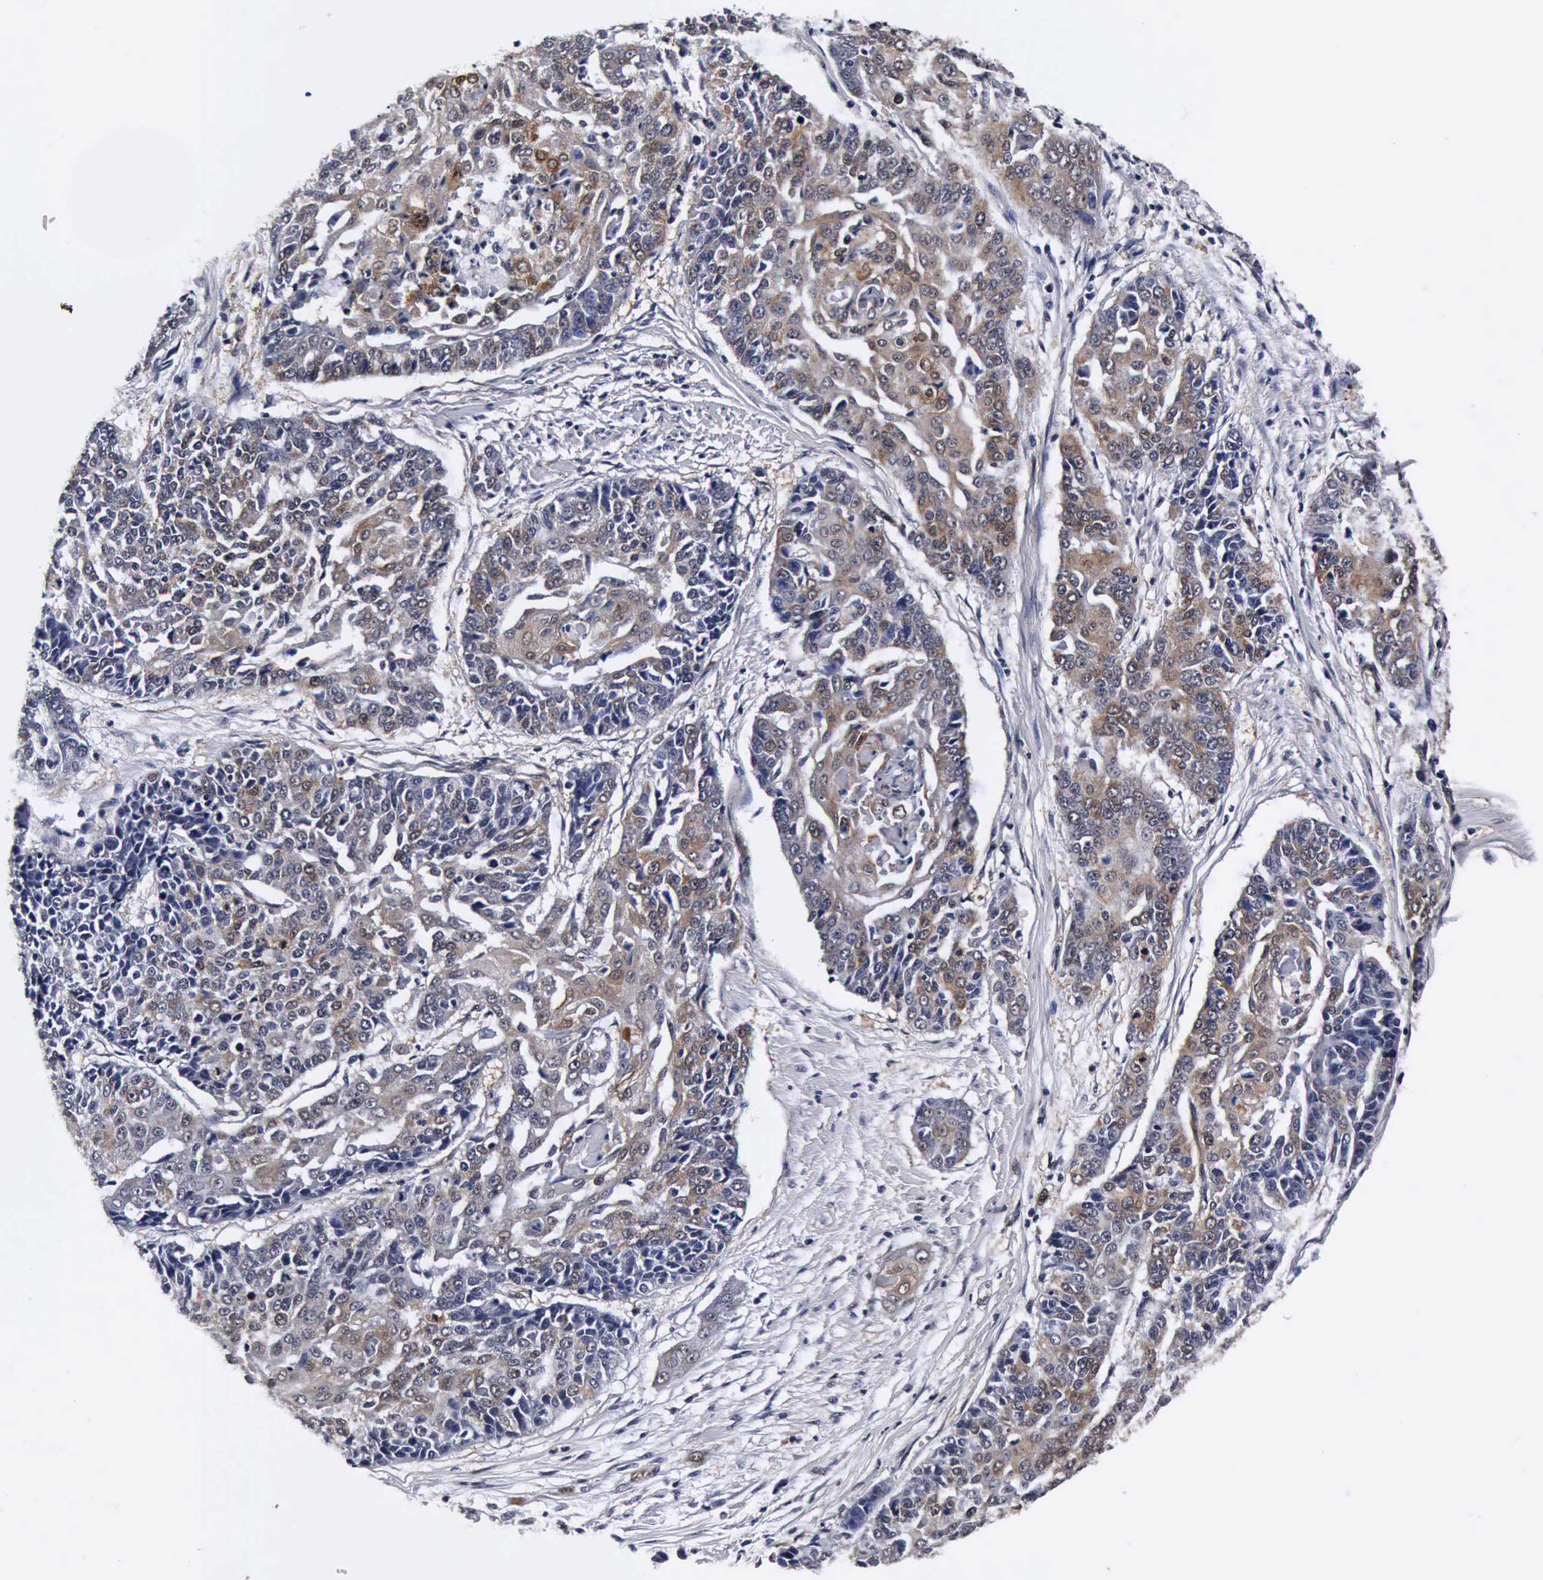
{"staining": {"intensity": "weak", "quantity": ">75%", "location": "cytoplasmic/membranous,nuclear"}, "tissue": "cervical cancer", "cell_type": "Tumor cells", "image_type": "cancer", "snomed": [{"axis": "morphology", "description": "Squamous cell carcinoma, NOS"}, {"axis": "topography", "description": "Cervix"}], "caption": "Immunohistochemical staining of human cervical squamous cell carcinoma exhibits low levels of weak cytoplasmic/membranous and nuclear protein staining in approximately >75% of tumor cells. (DAB IHC, brown staining for protein, blue staining for nuclei).", "gene": "UBC", "patient": {"sex": "female", "age": 64}}